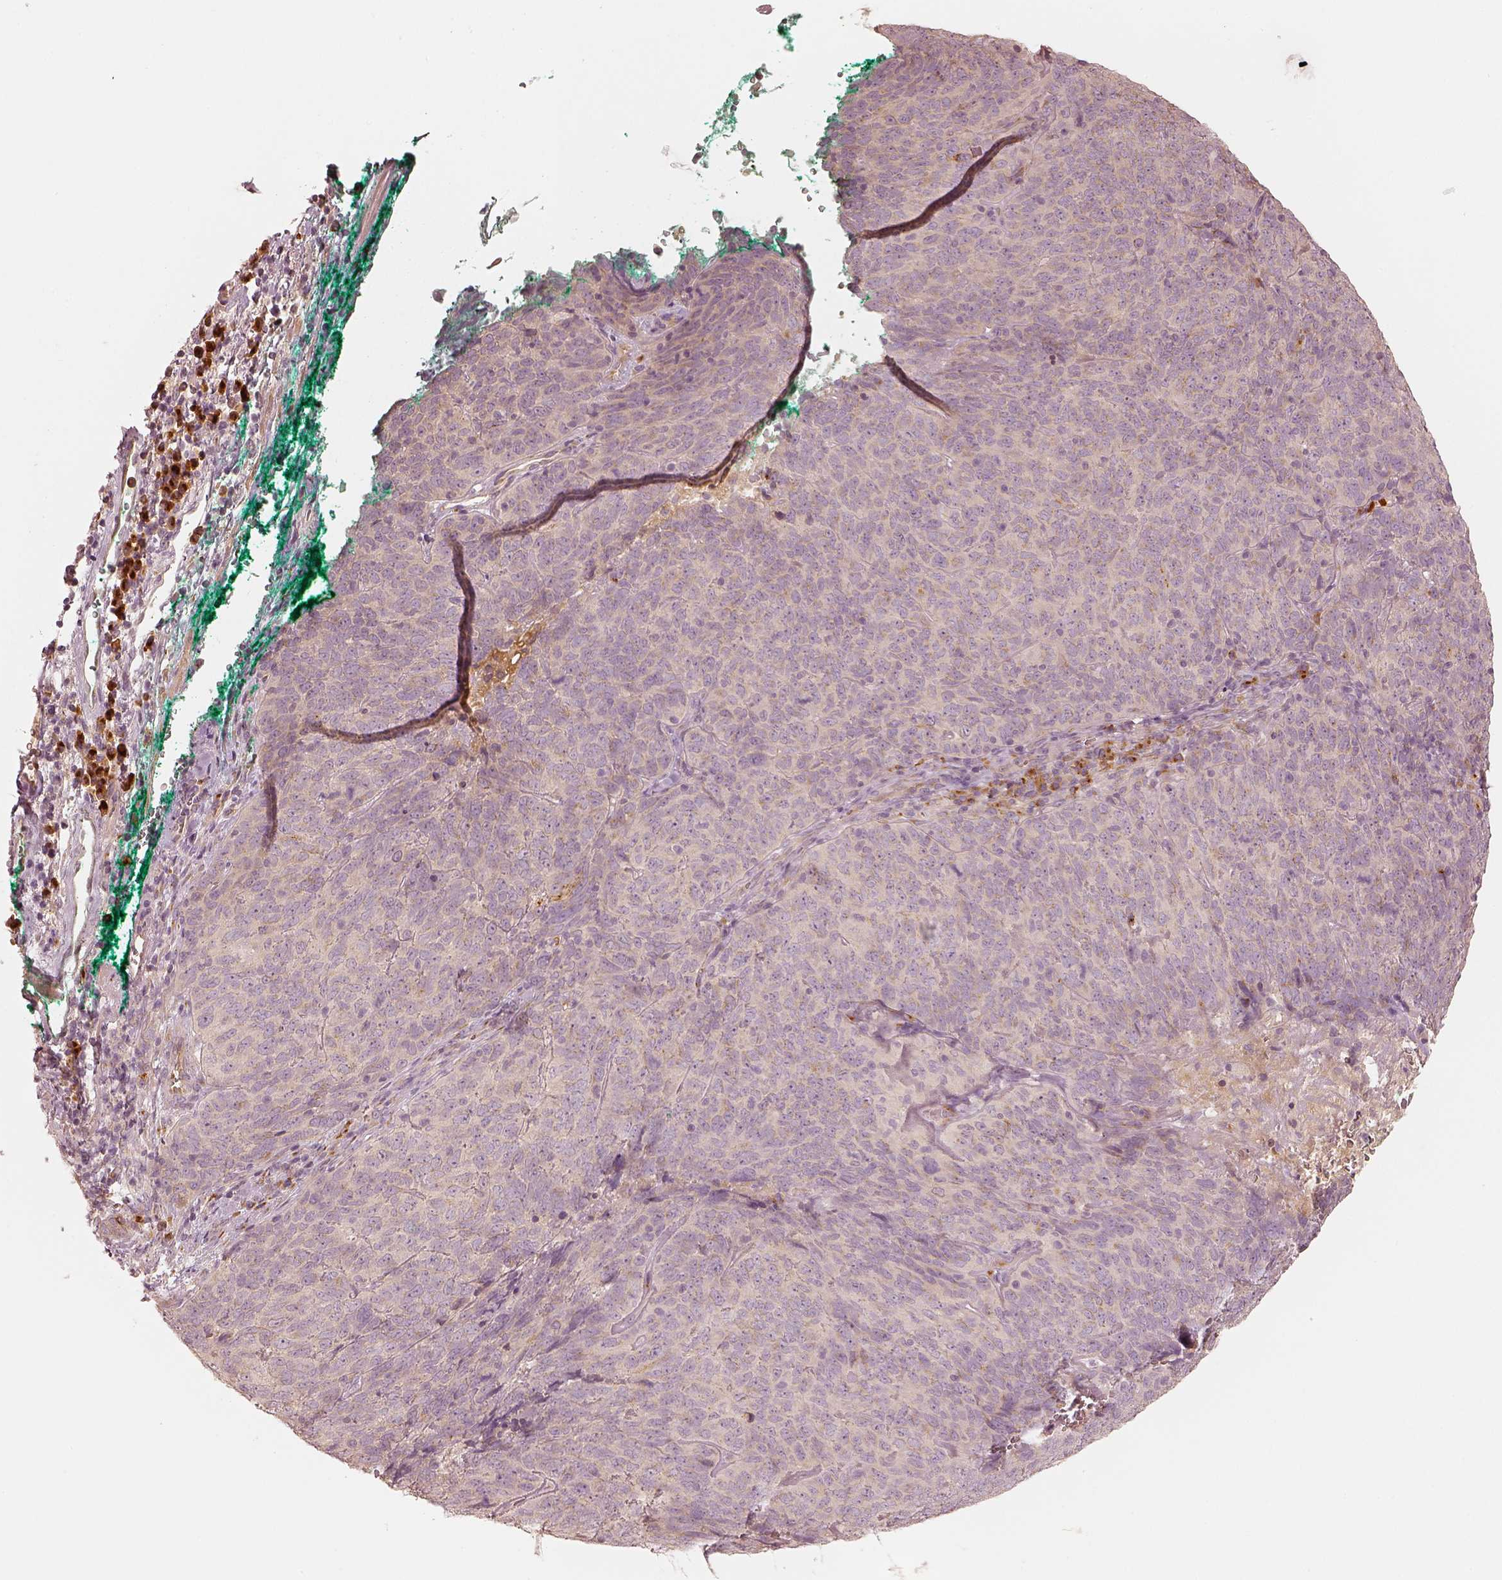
{"staining": {"intensity": "negative", "quantity": "none", "location": "none"}, "tissue": "skin cancer", "cell_type": "Tumor cells", "image_type": "cancer", "snomed": [{"axis": "morphology", "description": "Squamous cell carcinoma, NOS"}, {"axis": "topography", "description": "Skin"}, {"axis": "topography", "description": "Anal"}], "caption": "Skin cancer (squamous cell carcinoma) was stained to show a protein in brown. There is no significant expression in tumor cells.", "gene": "GORASP2", "patient": {"sex": "female", "age": 51}}